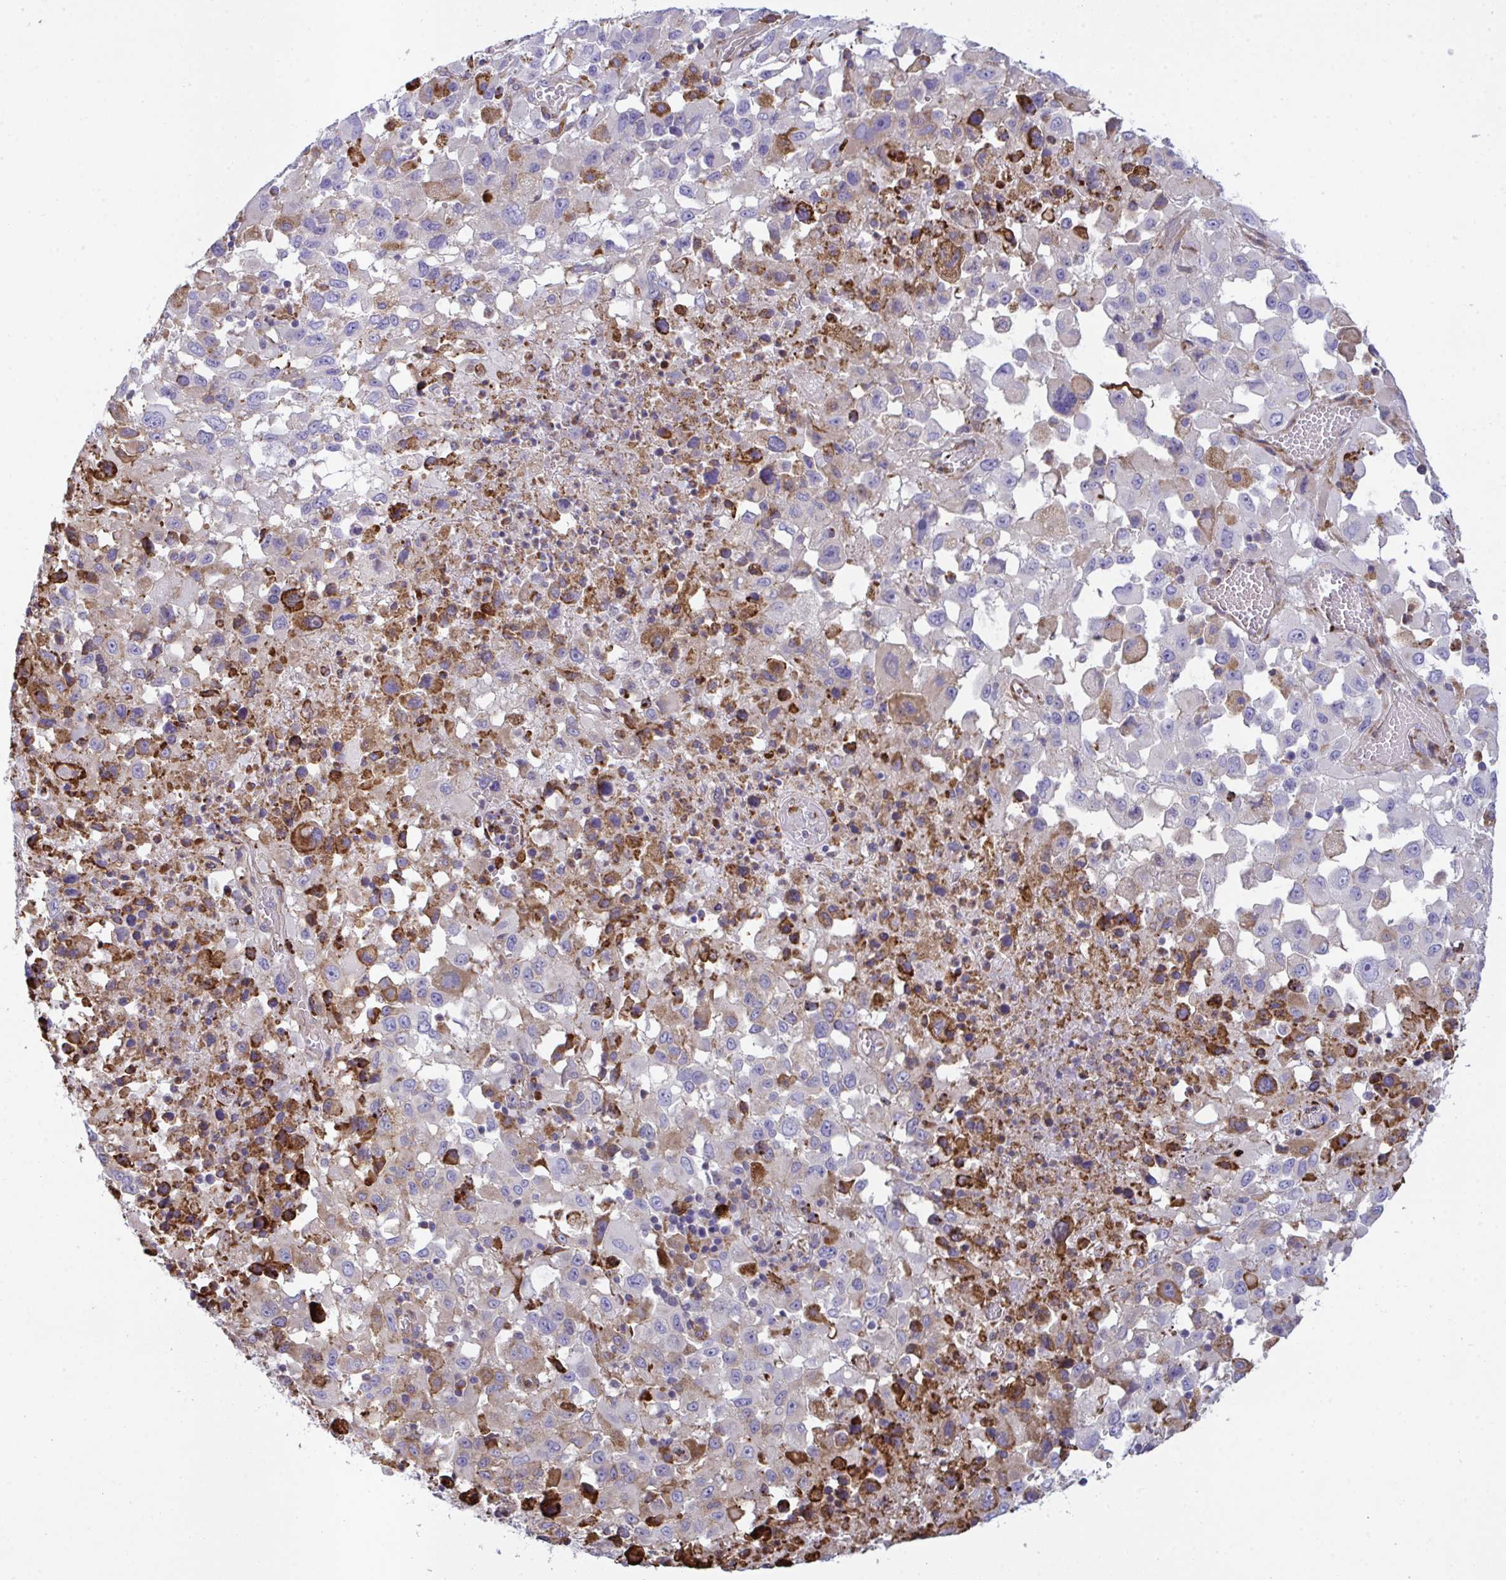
{"staining": {"intensity": "moderate", "quantity": "<25%", "location": "cytoplasmic/membranous"}, "tissue": "melanoma", "cell_type": "Tumor cells", "image_type": "cancer", "snomed": [{"axis": "morphology", "description": "Malignant melanoma, Metastatic site"}, {"axis": "topography", "description": "Soft tissue"}], "caption": "Moderate cytoplasmic/membranous staining for a protein is present in approximately <25% of tumor cells of melanoma using immunohistochemistry (IHC).", "gene": "PEAK3", "patient": {"sex": "male", "age": 50}}